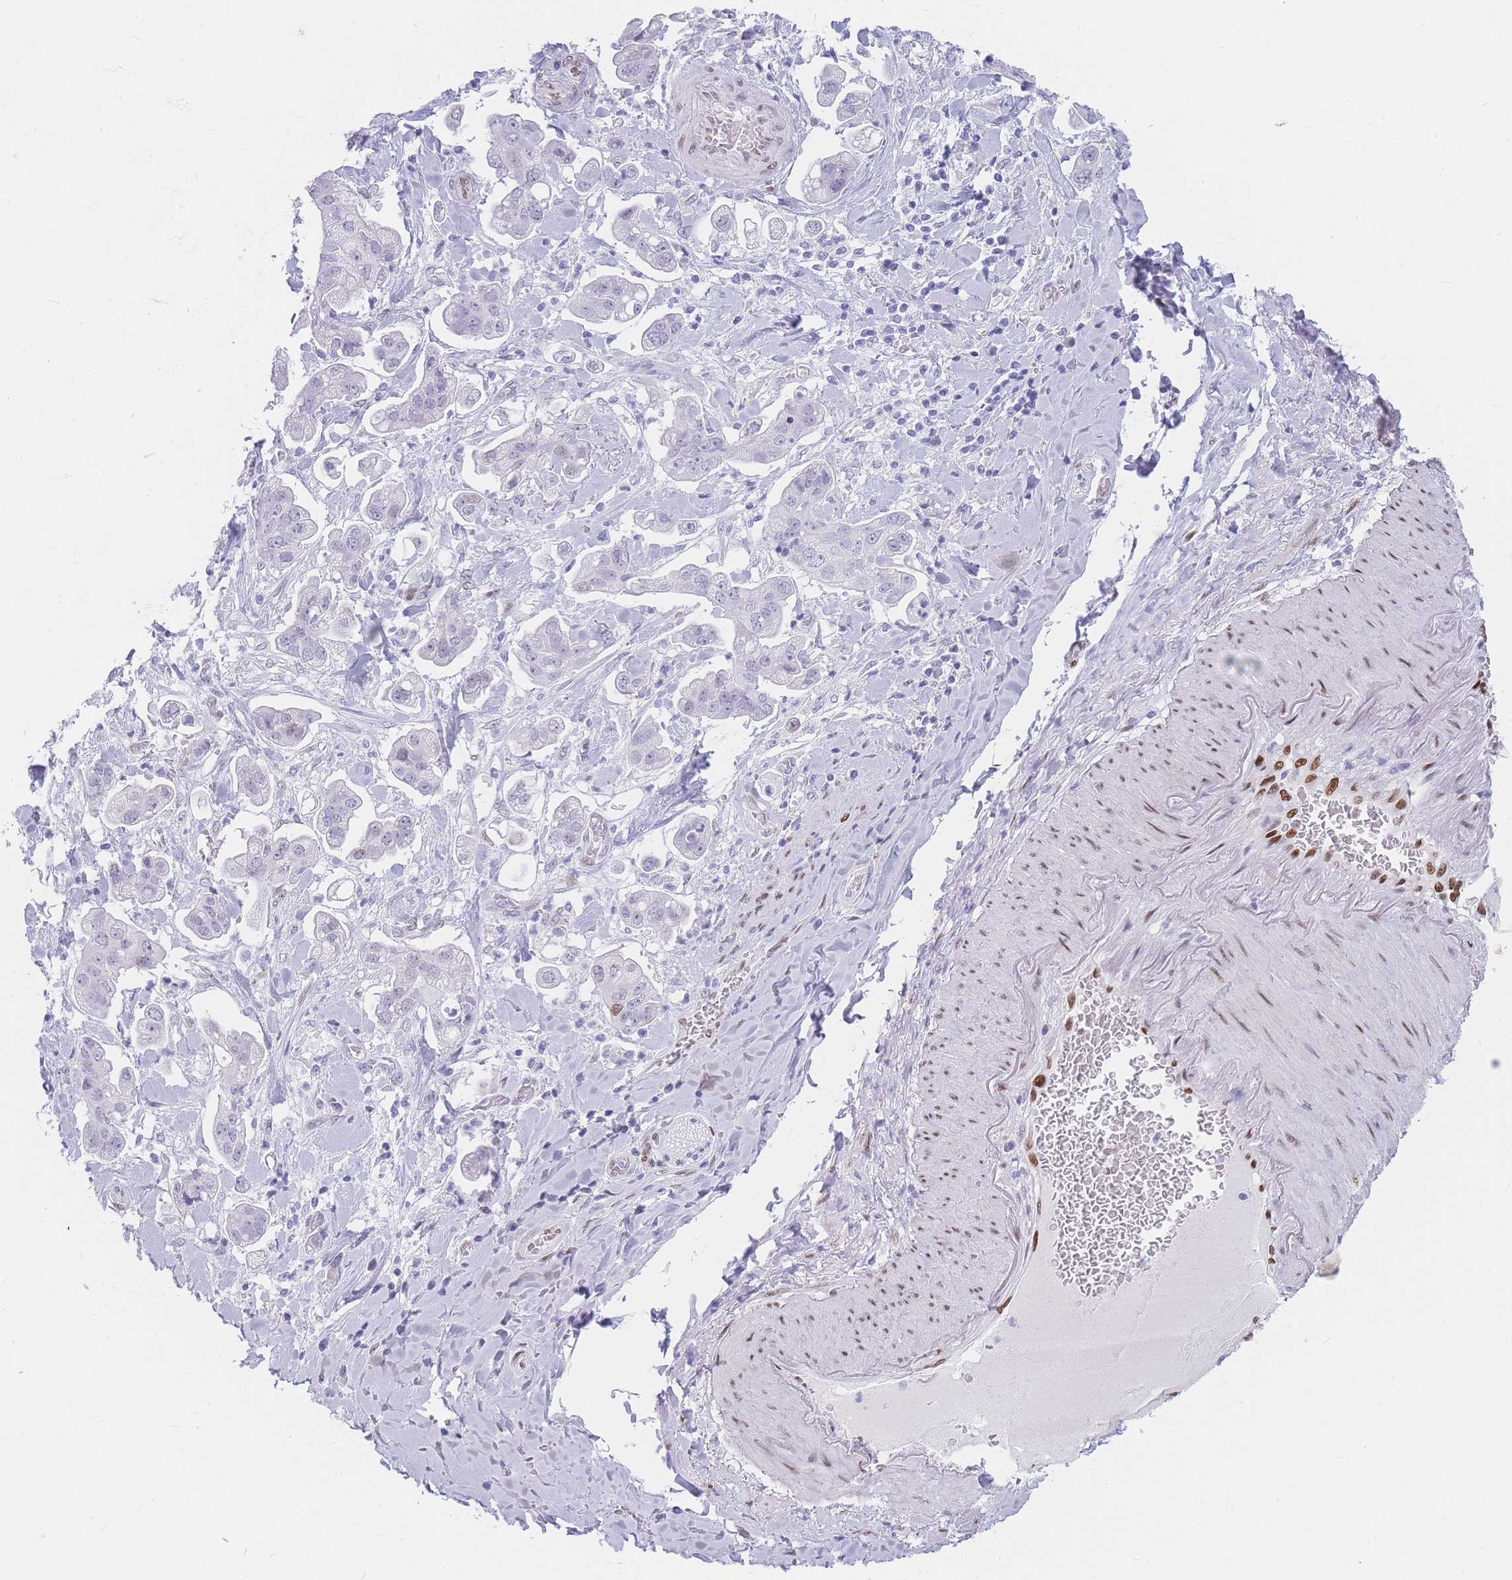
{"staining": {"intensity": "negative", "quantity": "none", "location": "none"}, "tissue": "stomach cancer", "cell_type": "Tumor cells", "image_type": "cancer", "snomed": [{"axis": "morphology", "description": "Adenocarcinoma, NOS"}, {"axis": "topography", "description": "Stomach"}], "caption": "IHC of adenocarcinoma (stomach) reveals no positivity in tumor cells.", "gene": "PSMB5", "patient": {"sex": "male", "age": 62}}